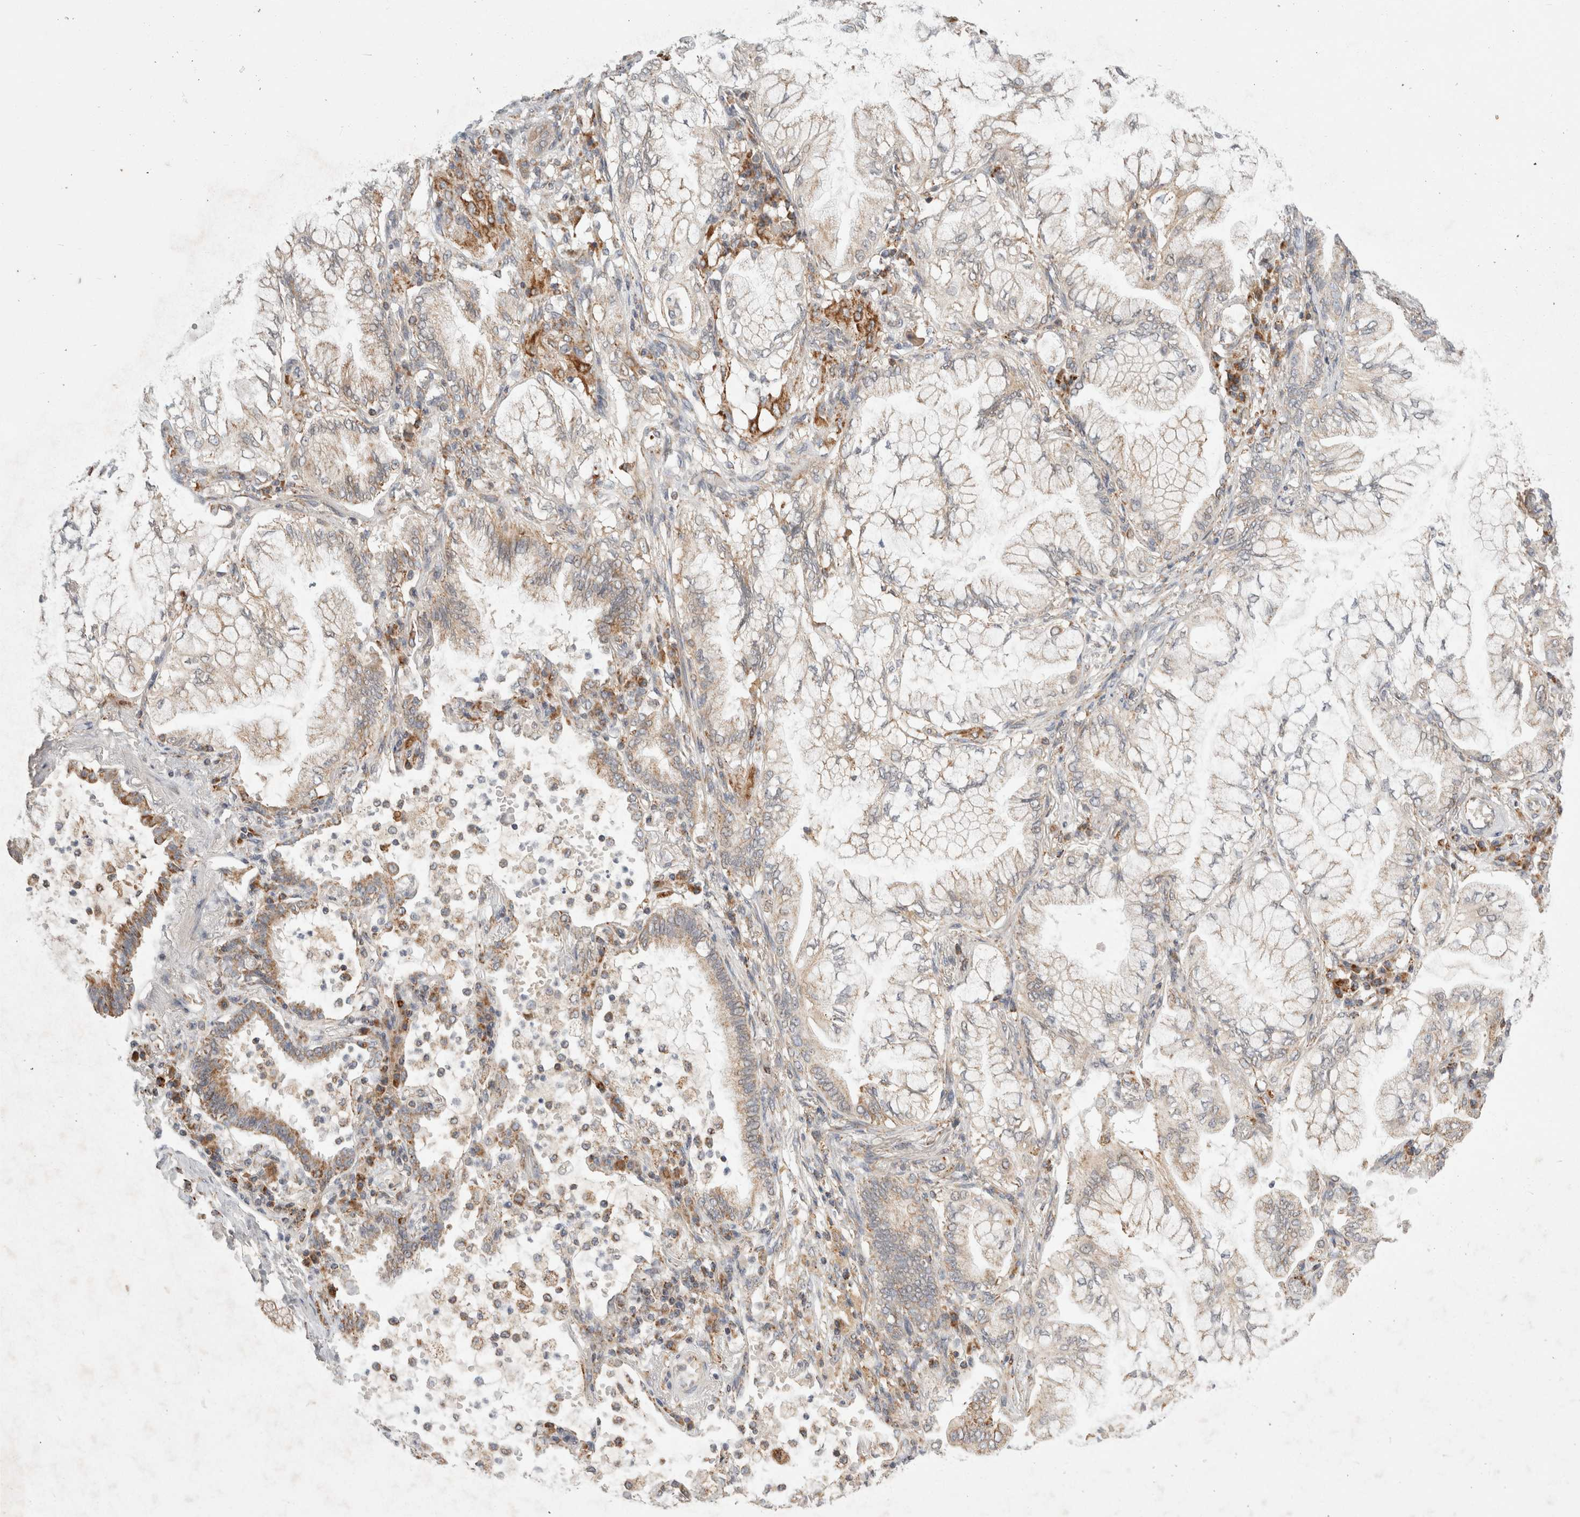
{"staining": {"intensity": "weak", "quantity": "25%-75%", "location": "cytoplasmic/membranous"}, "tissue": "lung cancer", "cell_type": "Tumor cells", "image_type": "cancer", "snomed": [{"axis": "morphology", "description": "Adenocarcinoma, NOS"}, {"axis": "topography", "description": "Lung"}], "caption": "Immunohistochemistry (IHC) image of lung cancer (adenocarcinoma) stained for a protein (brown), which displays low levels of weak cytoplasmic/membranous staining in about 25%-75% of tumor cells.", "gene": "HROB", "patient": {"sex": "female", "age": 70}}